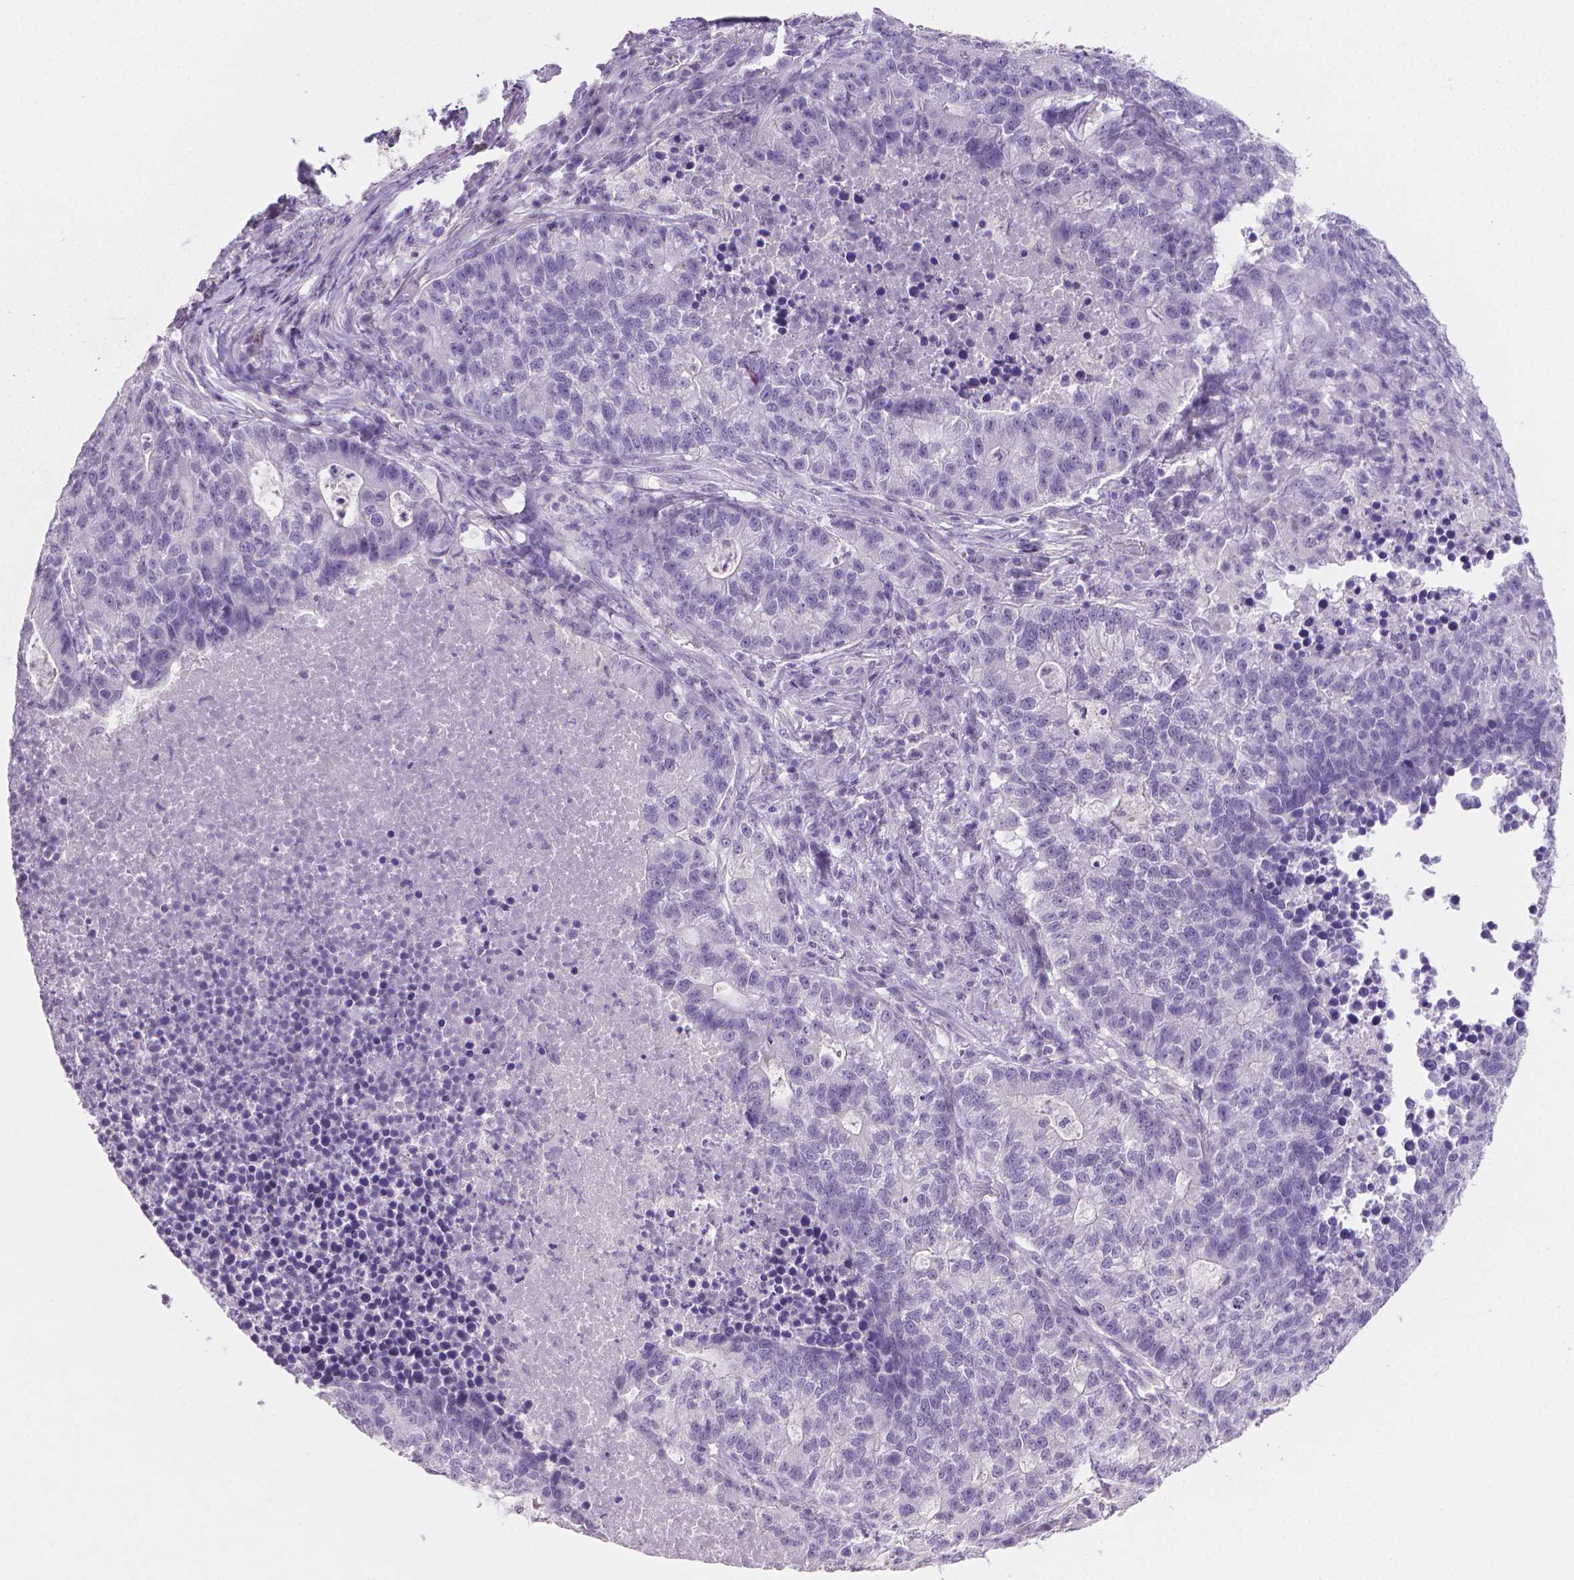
{"staining": {"intensity": "negative", "quantity": "none", "location": "none"}, "tissue": "lung cancer", "cell_type": "Tumor cells", "image_type": "cancer", "snomed": [{"axis": "morphology", "description": "Adenocarcinoma, NOS"}, {"axis": "topography", "description": "Lung"}], "caption": "There is no significant expression in tumor cells of adenocarcinoma (lung). (DAB immunohistochemistry with hematoxylin counter stain).", "gene": "TNNI2", "patient": {"sex": "male", "age": 57}}